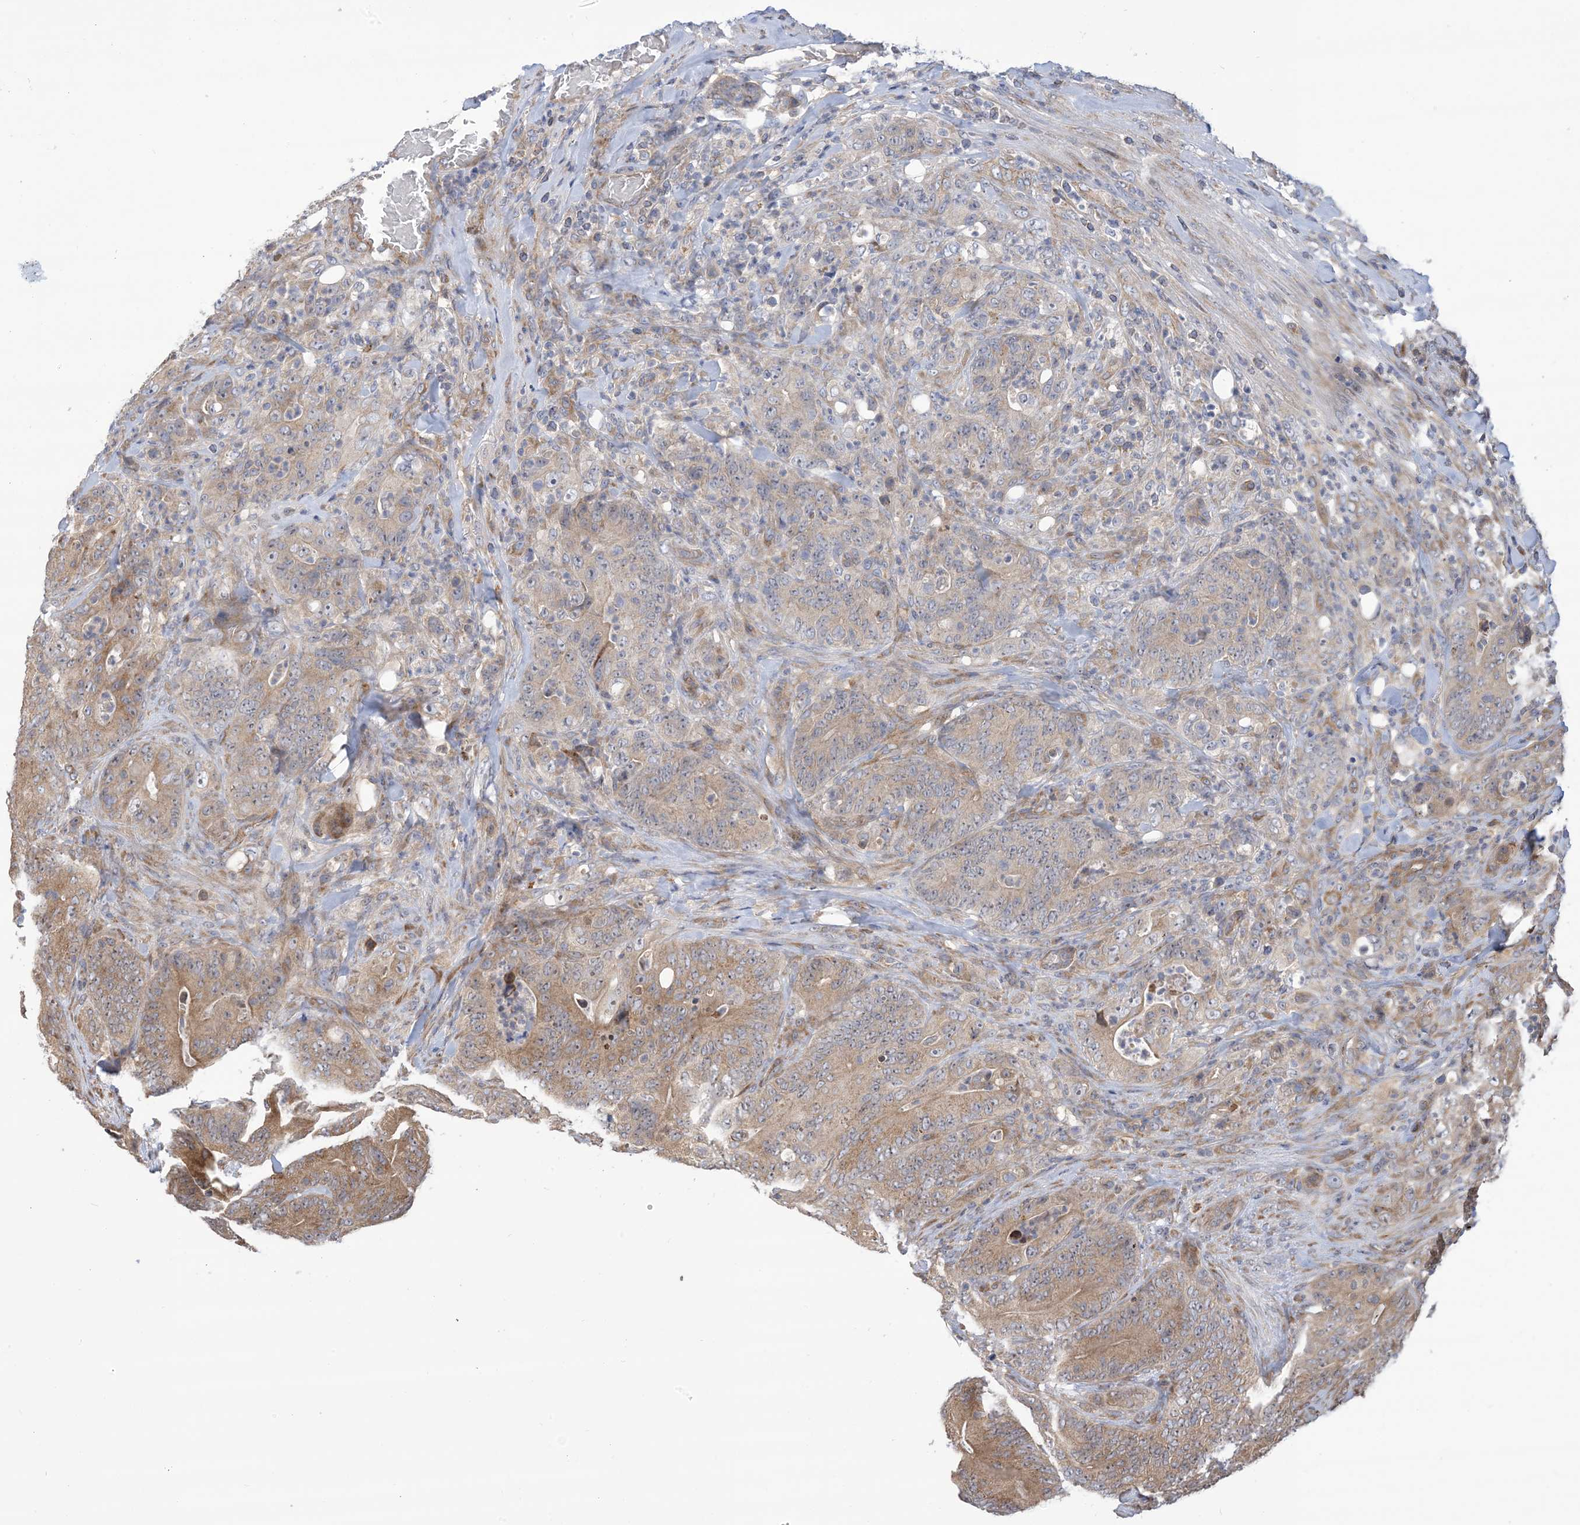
{"staining": {"intensity": "moderate", "quantity": "25%-75%", "location": "cytoplasmic/membranous"}, "tissue": "colorectal cancer", "cell_type": "Tumor cells", "image_type": "cancer", "snomed": [{"axis": "morphology", "description": "Normal tissue, NOS"}, {"axis": "topography", "description": "Colon"}], "caption": "The photomicrograph shows a brown stain indicating the presence of a protein in the cytoplasmic/membranous of tumor cells in colorectal cancer.", "gene": "CLEC16A", "patient": {"sex": "female", "age": 82}}